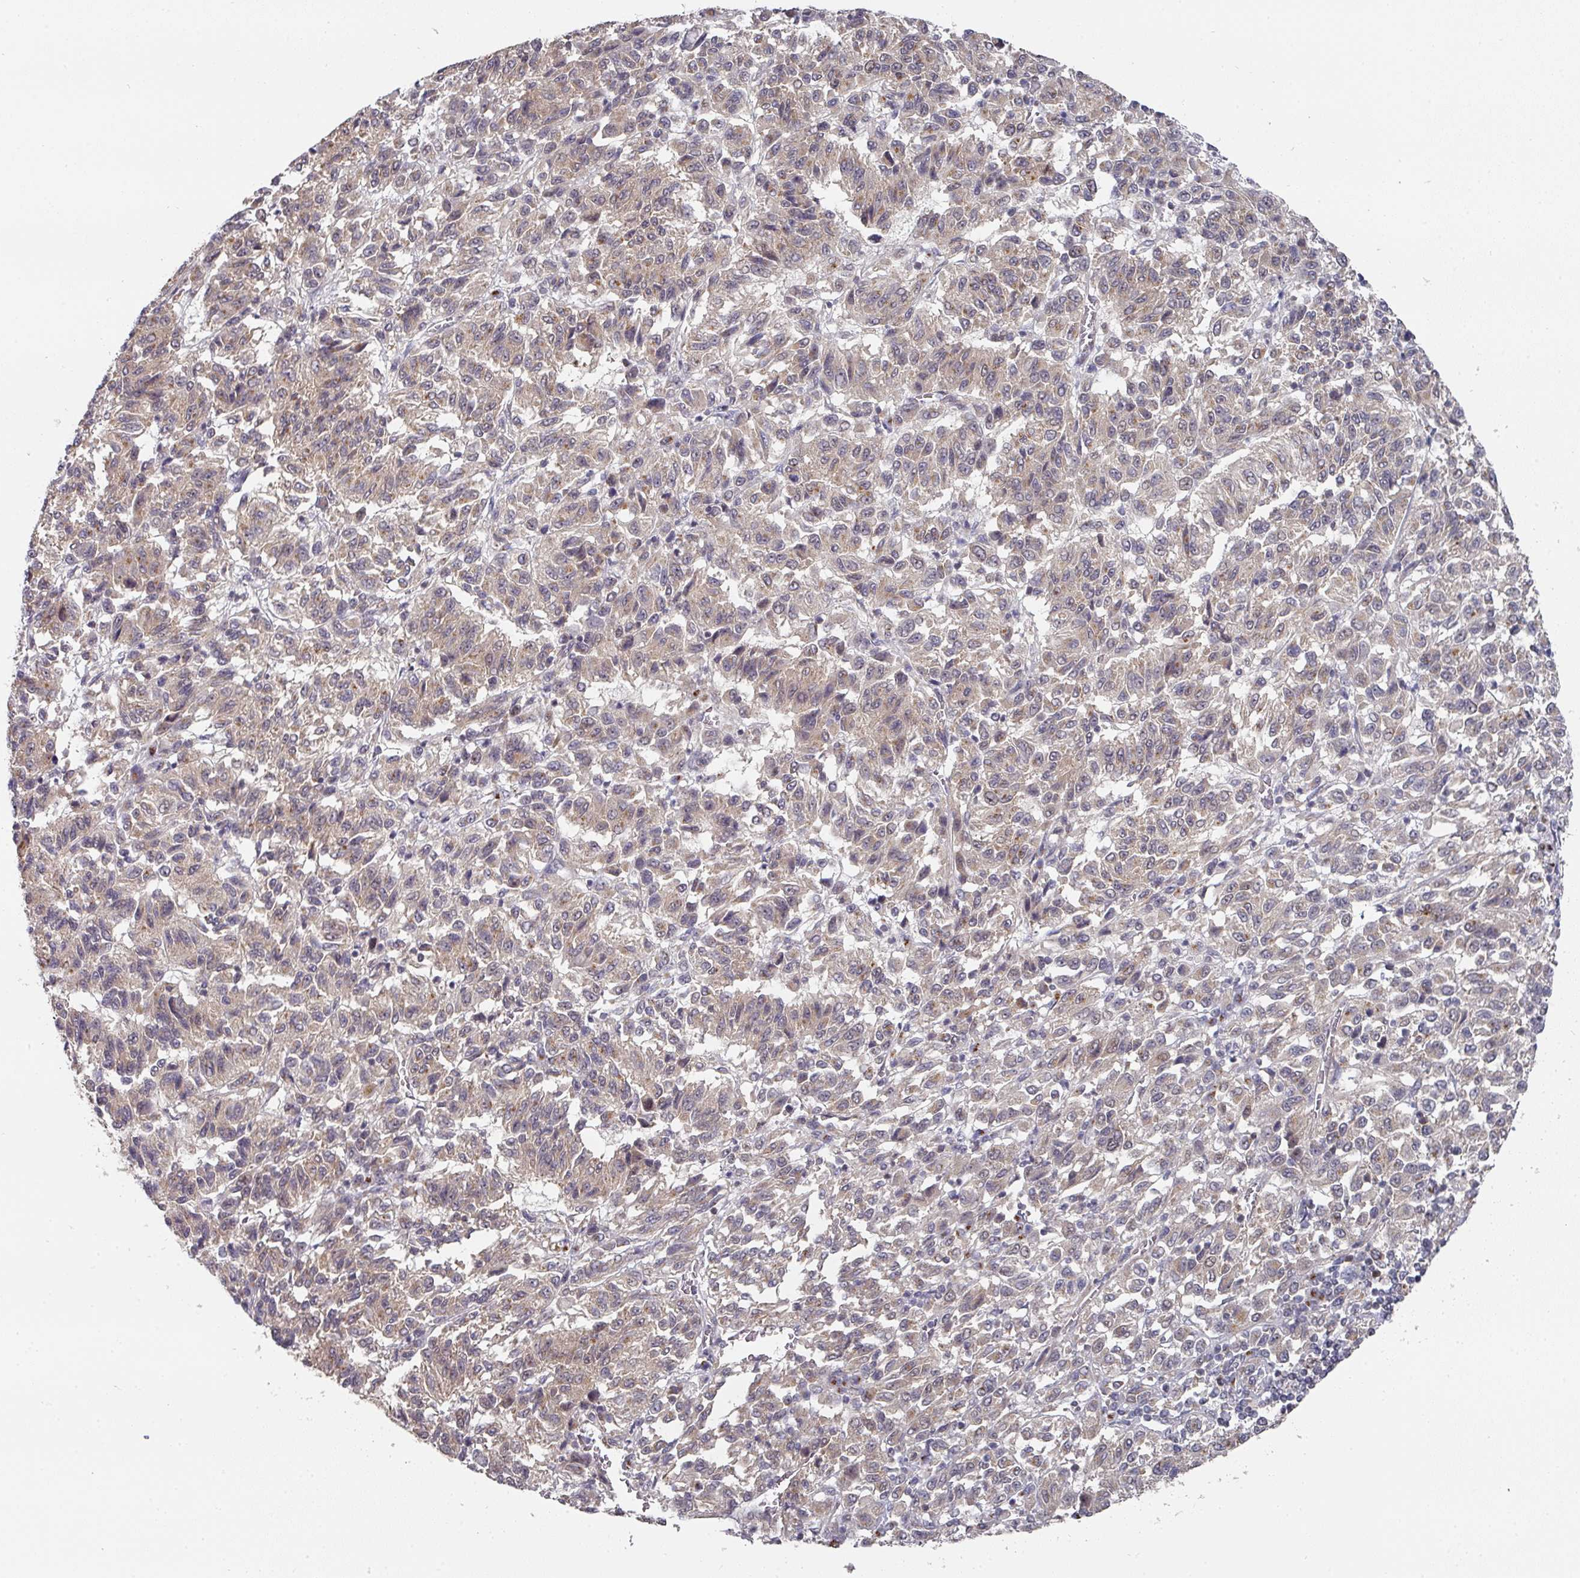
{"staining": {"intensity": "negative", "quantity": "none", "location": "none"}, "tissue": "melanoma", "cell_type": "Tumor cells", "image_type": "cancer", "snomed": [{"axis": "morphology", "description": "Malignant melanoma, Metastatic site"}, {"axis": "topography", "description": "Lung"}], "caption": "Malignant melanoma (metastatic site) stained for a protein using immunohistochemistry (IHC) reveals no staining tumor cells.", "gene": "C18orf25", "patient": {"sex": "male", "age": 64}}